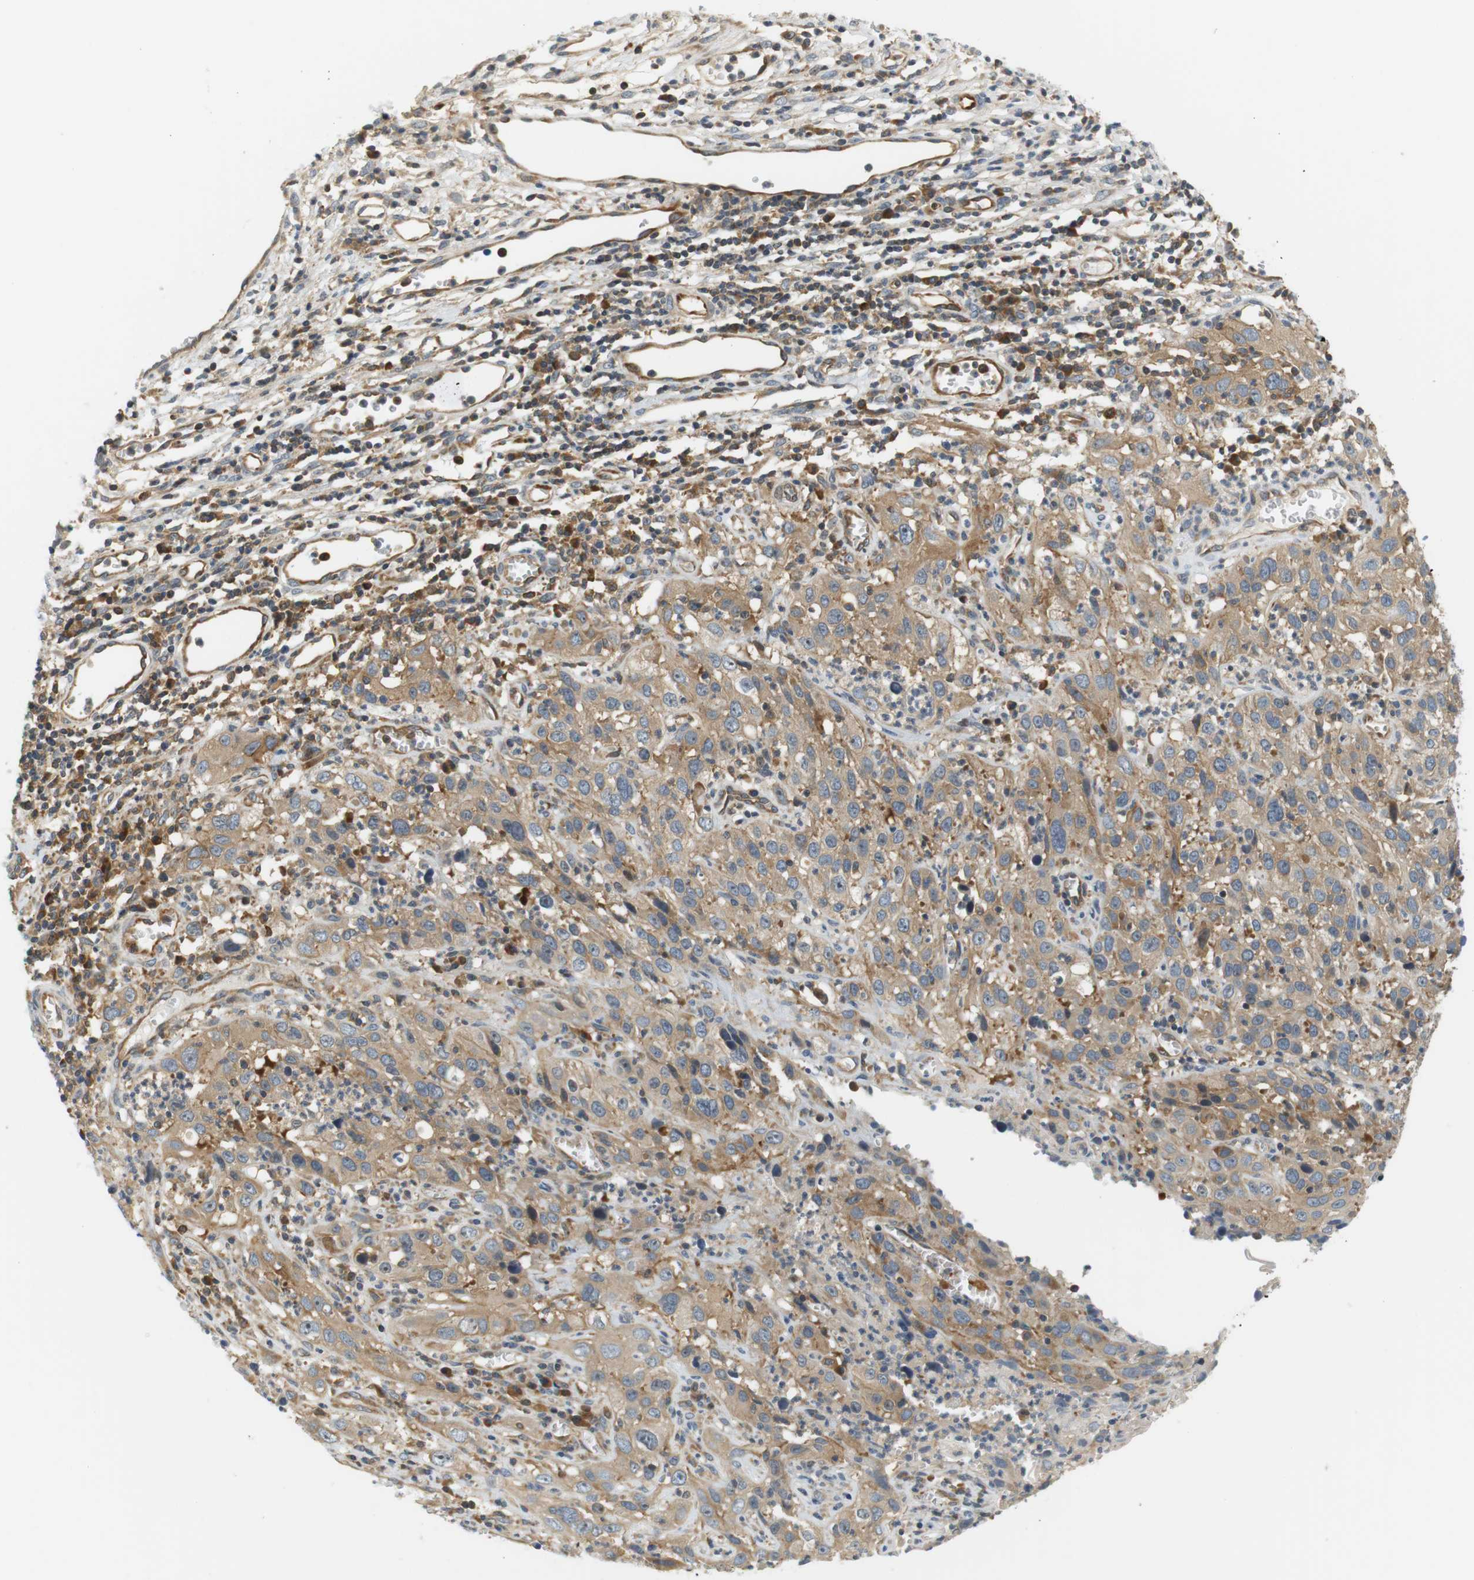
{"staining": {"intensity": "moderate", "quantity": ">75%", "location": "cytoplasmic/membranous"}, "tissue": "cervical cancer", "cell_type": "Tumor cells", "image_type": "cancer", "snomed": [{"axis": "morphology", "description": "Squamous cell carcinoma, NOS"}, {"axis": "topography", "description": "Cervix"}], "caption": "Human cervical cancer stained with a brown dye displays moderate cytoplasmic/membranous positive positivity in approximately >75% of tumor cells.", "gene": "SH3GLB1", "patient": {"sex": "female", "age": 32}}